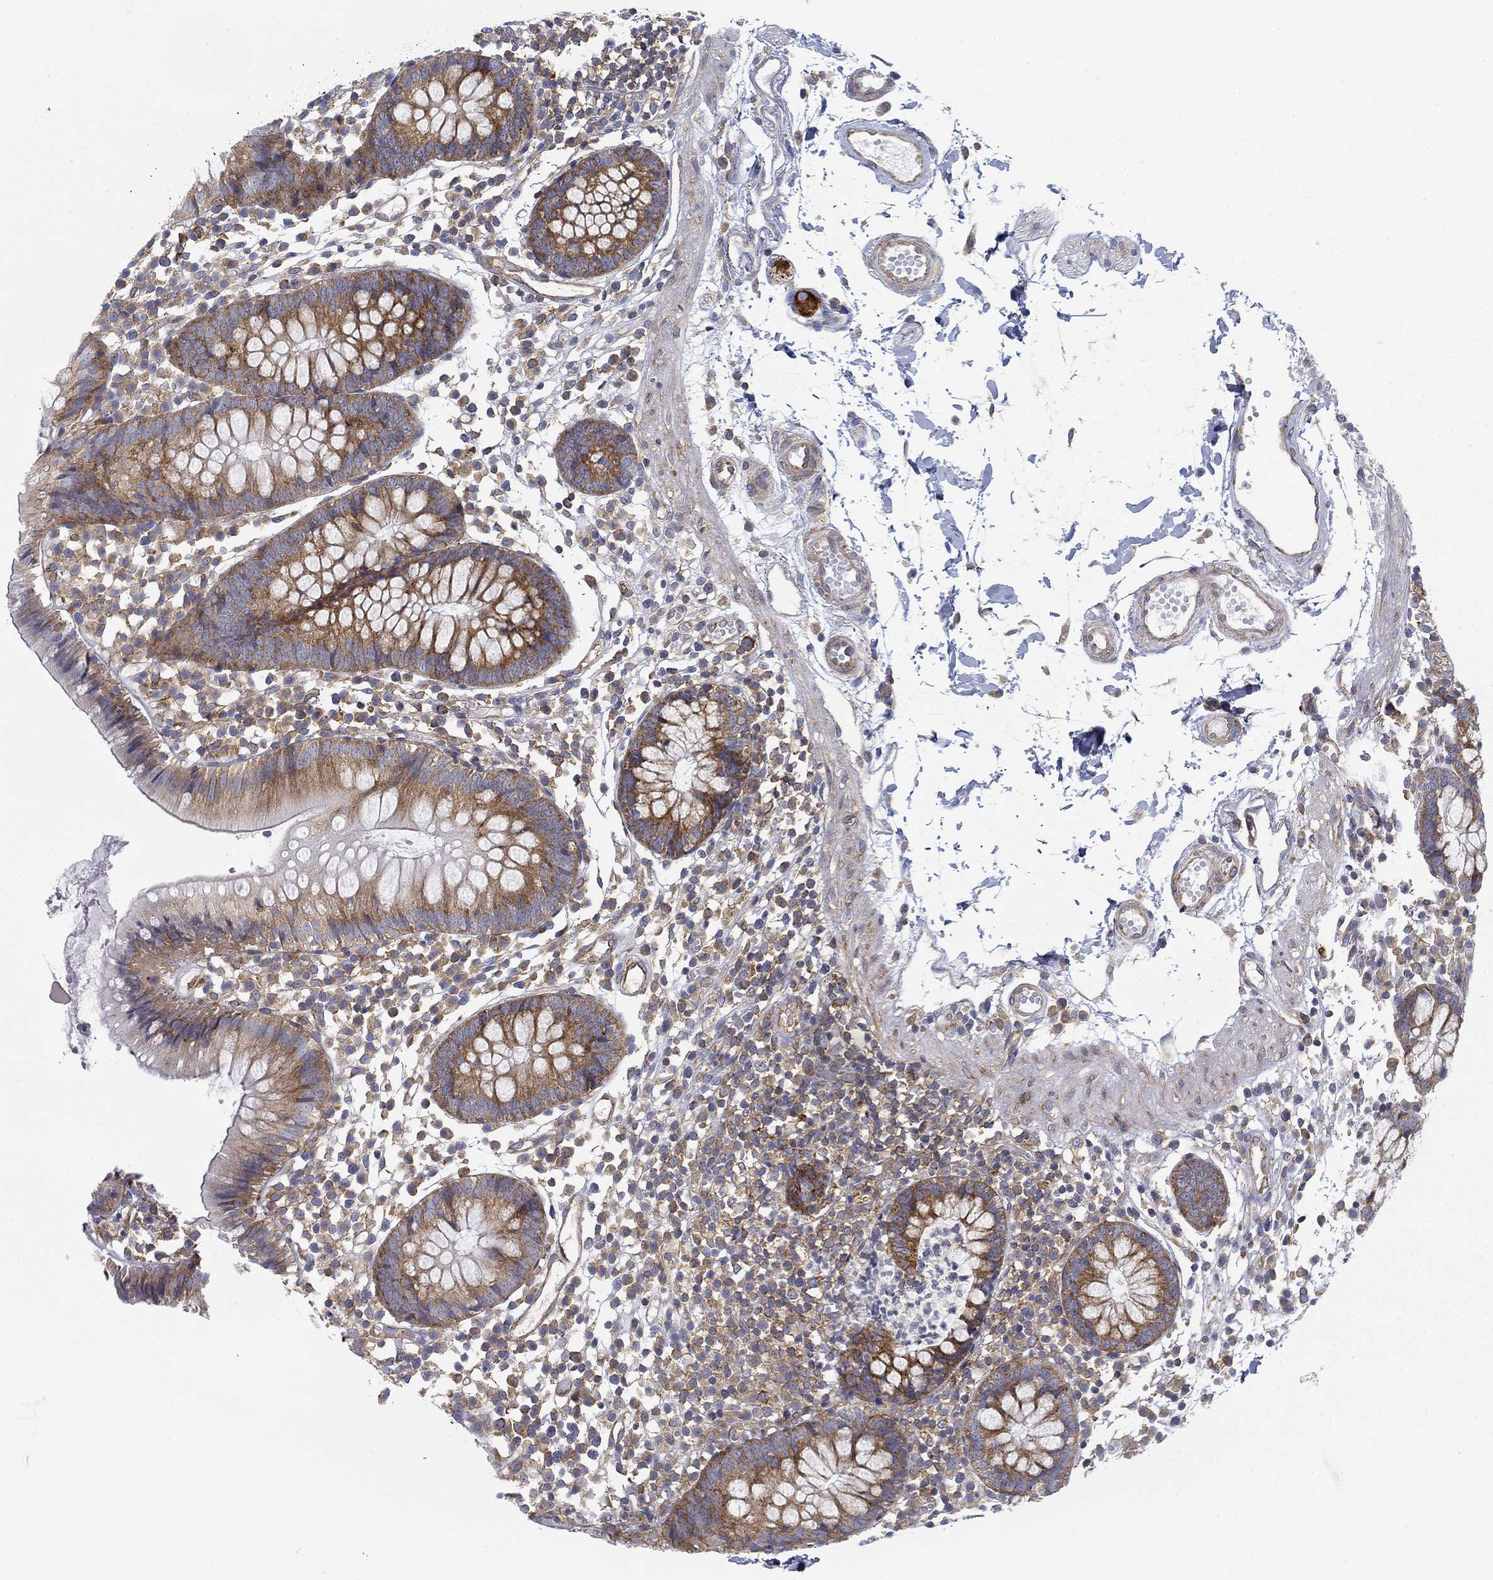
{"staining": {"intensity": "negative", "quantity": "none", "location": "none"}, "tissue": "colon", "cell_type": "Endothelial cells", "image_type": "normal", "snomed": [{"axis": "morphology", "description": "Normal tissue, NOS"}, {"axis": "topography", "description": "Rectum"}], "caption": "Immunohistochemistry histopathology image of unremarkable human colon stained for a protein (brown), which shows no positivity in endothelial cells.", "gene": "FXR1", "patient": {"sex": "male", "age": 70}}